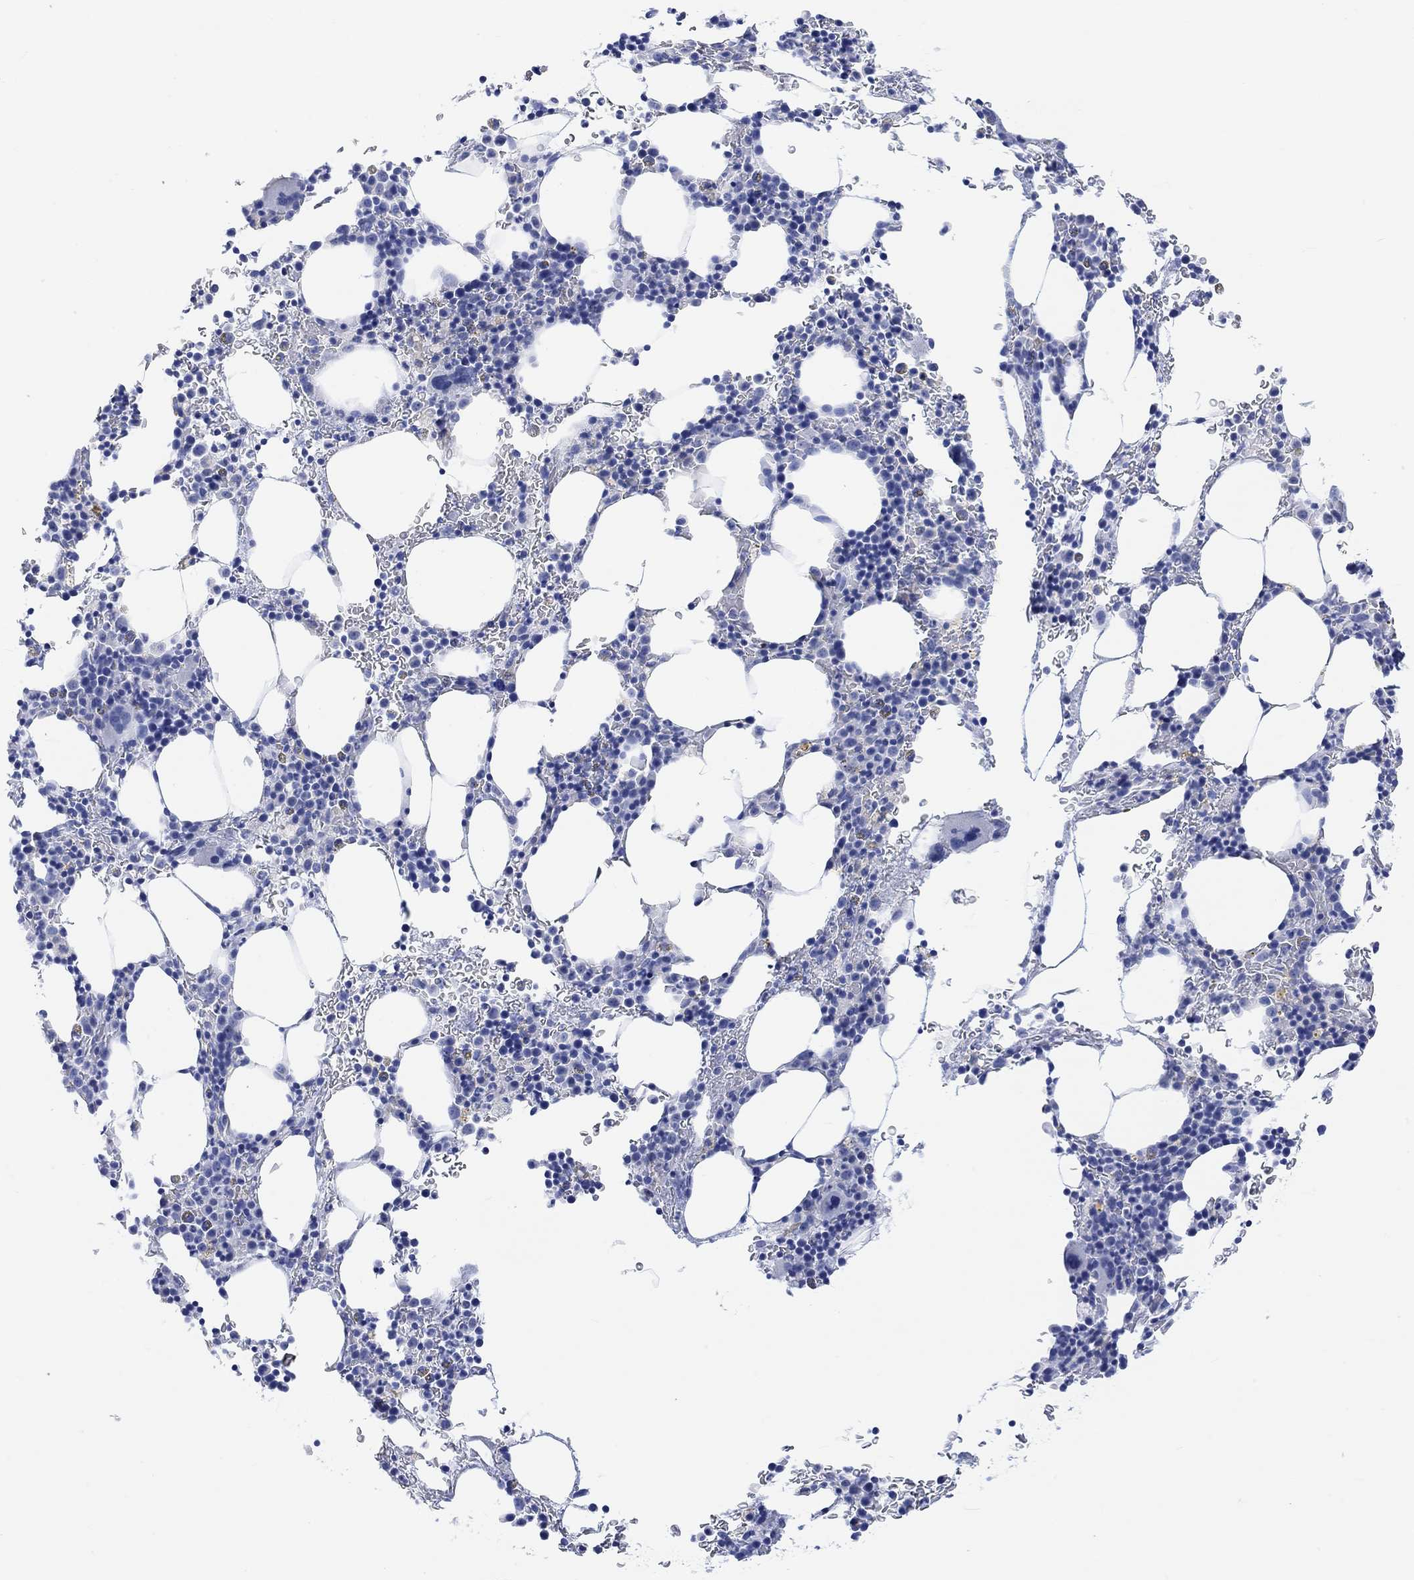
{"staining": {"intensity": "negative", "quantity": "none", "location": "none"}, "tissue": "bone marrow", "cell_type": "Hematopoietic cells", "image_type": "normal", "snomed": [{"axis": "morphology", "description": "Normal tissue, NOS"}, {"axis": "topography", "description": "Bone marrow"}], "caption": "High power microscopy micrograph of an immunohistochemistry (IHC) photomicrograph of unremarkable bone marrow, revealing no significant expression in hematopoietic cells. (DAB (3,3'-diaminobenzidine) immunohistochemistry (IHC) with hematoxylin counter stain).", "gene": "CALCA", "patient": {"sex": "male", "age": 77}}